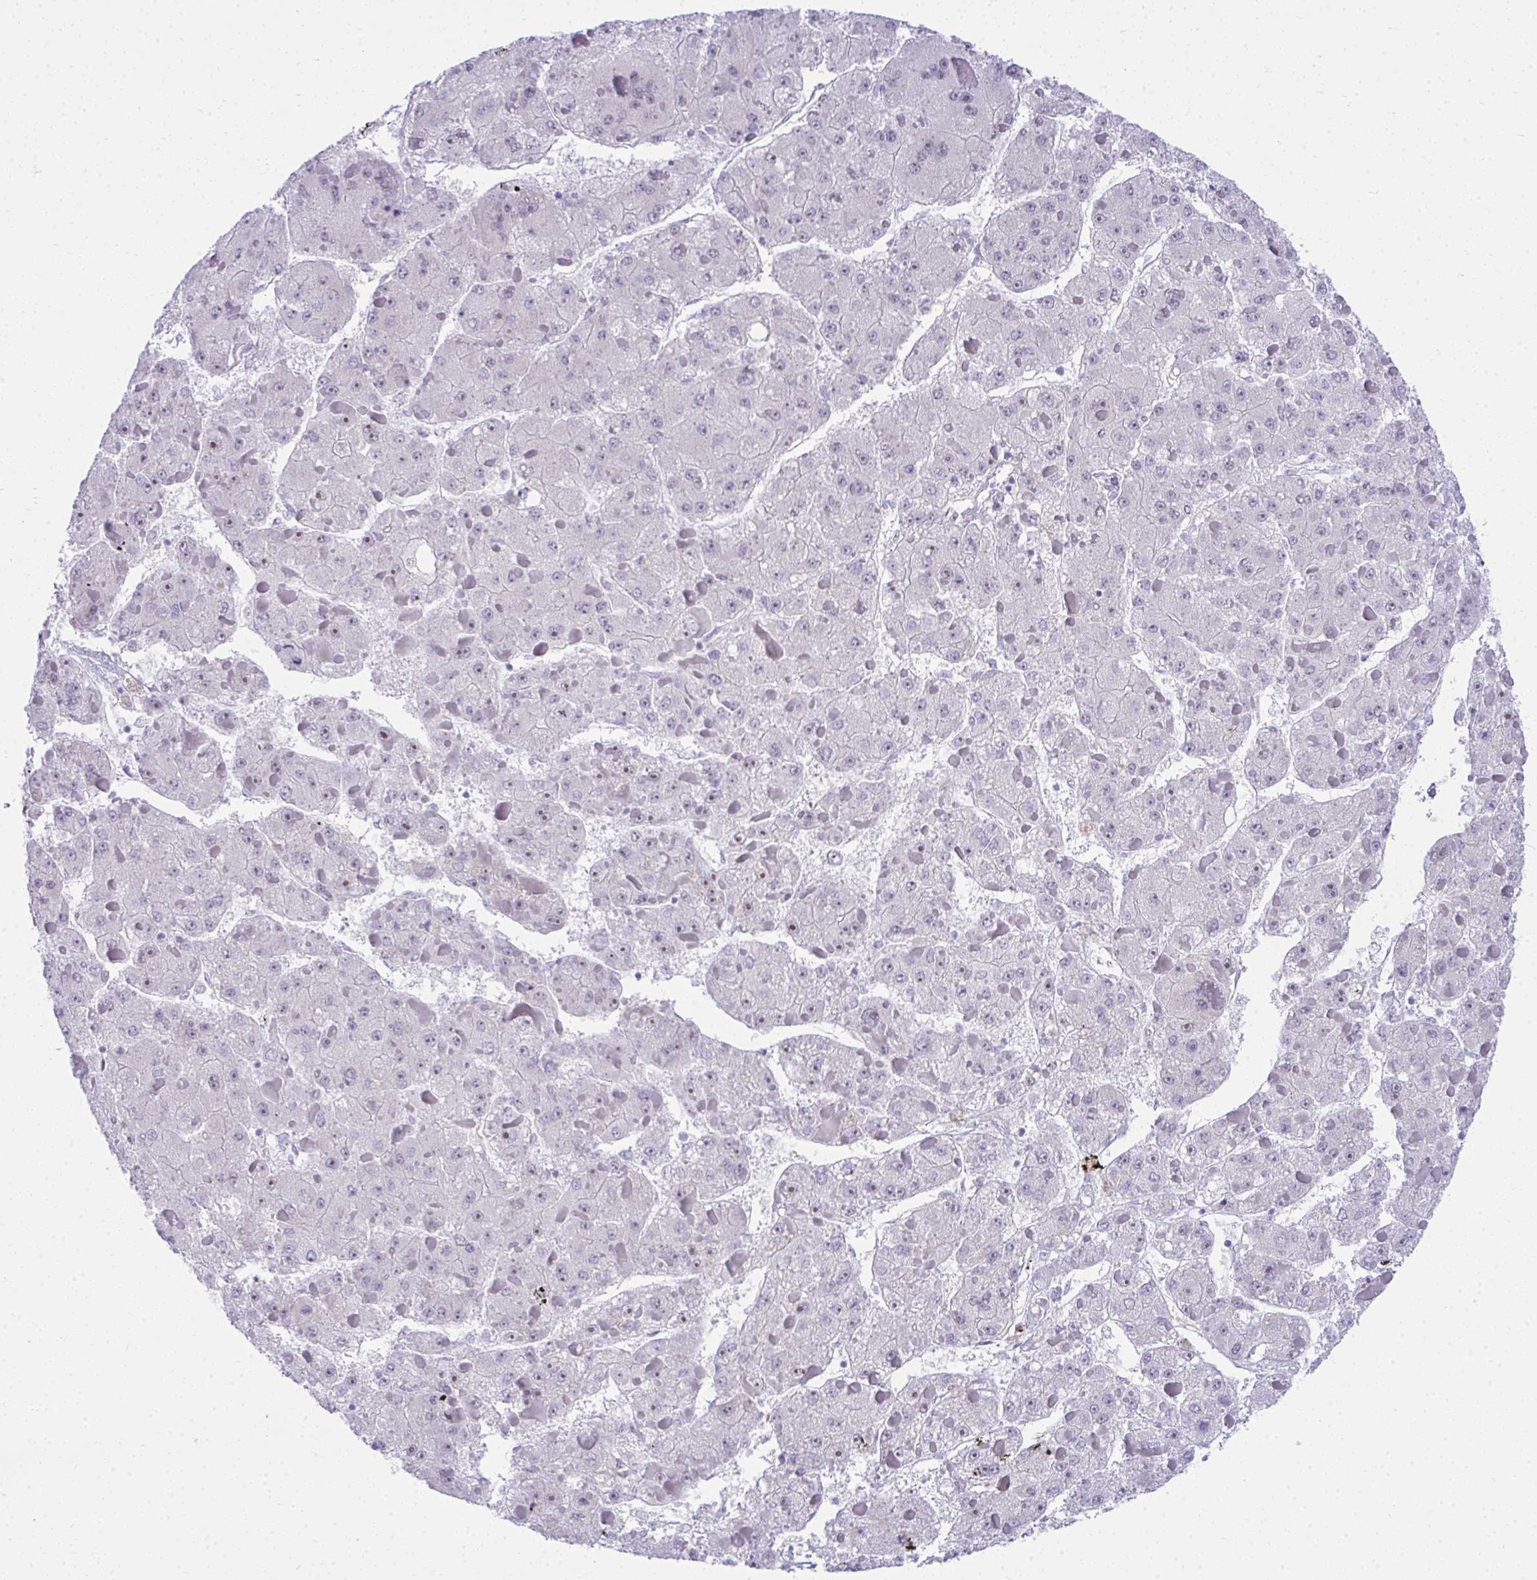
{"staining": {"intensity": "weak", "quantity": "<25%", "location": "nuclear"}, "tissue": "liver cancer", "cell_type": "Tumor cells", "image_type": "cancer", "snomed": [{"axis": "morphology", "description": "Carcinoma, Hepatocellular, NOS"}, {"axis": "topography", "description": "Liver"}], "caption": "Tumor cells show no significant positivity in liver cancer (hepatocellular carcinoma).", "gene": "PUS7L", "patient": {"sex": "female", "age": 73}}